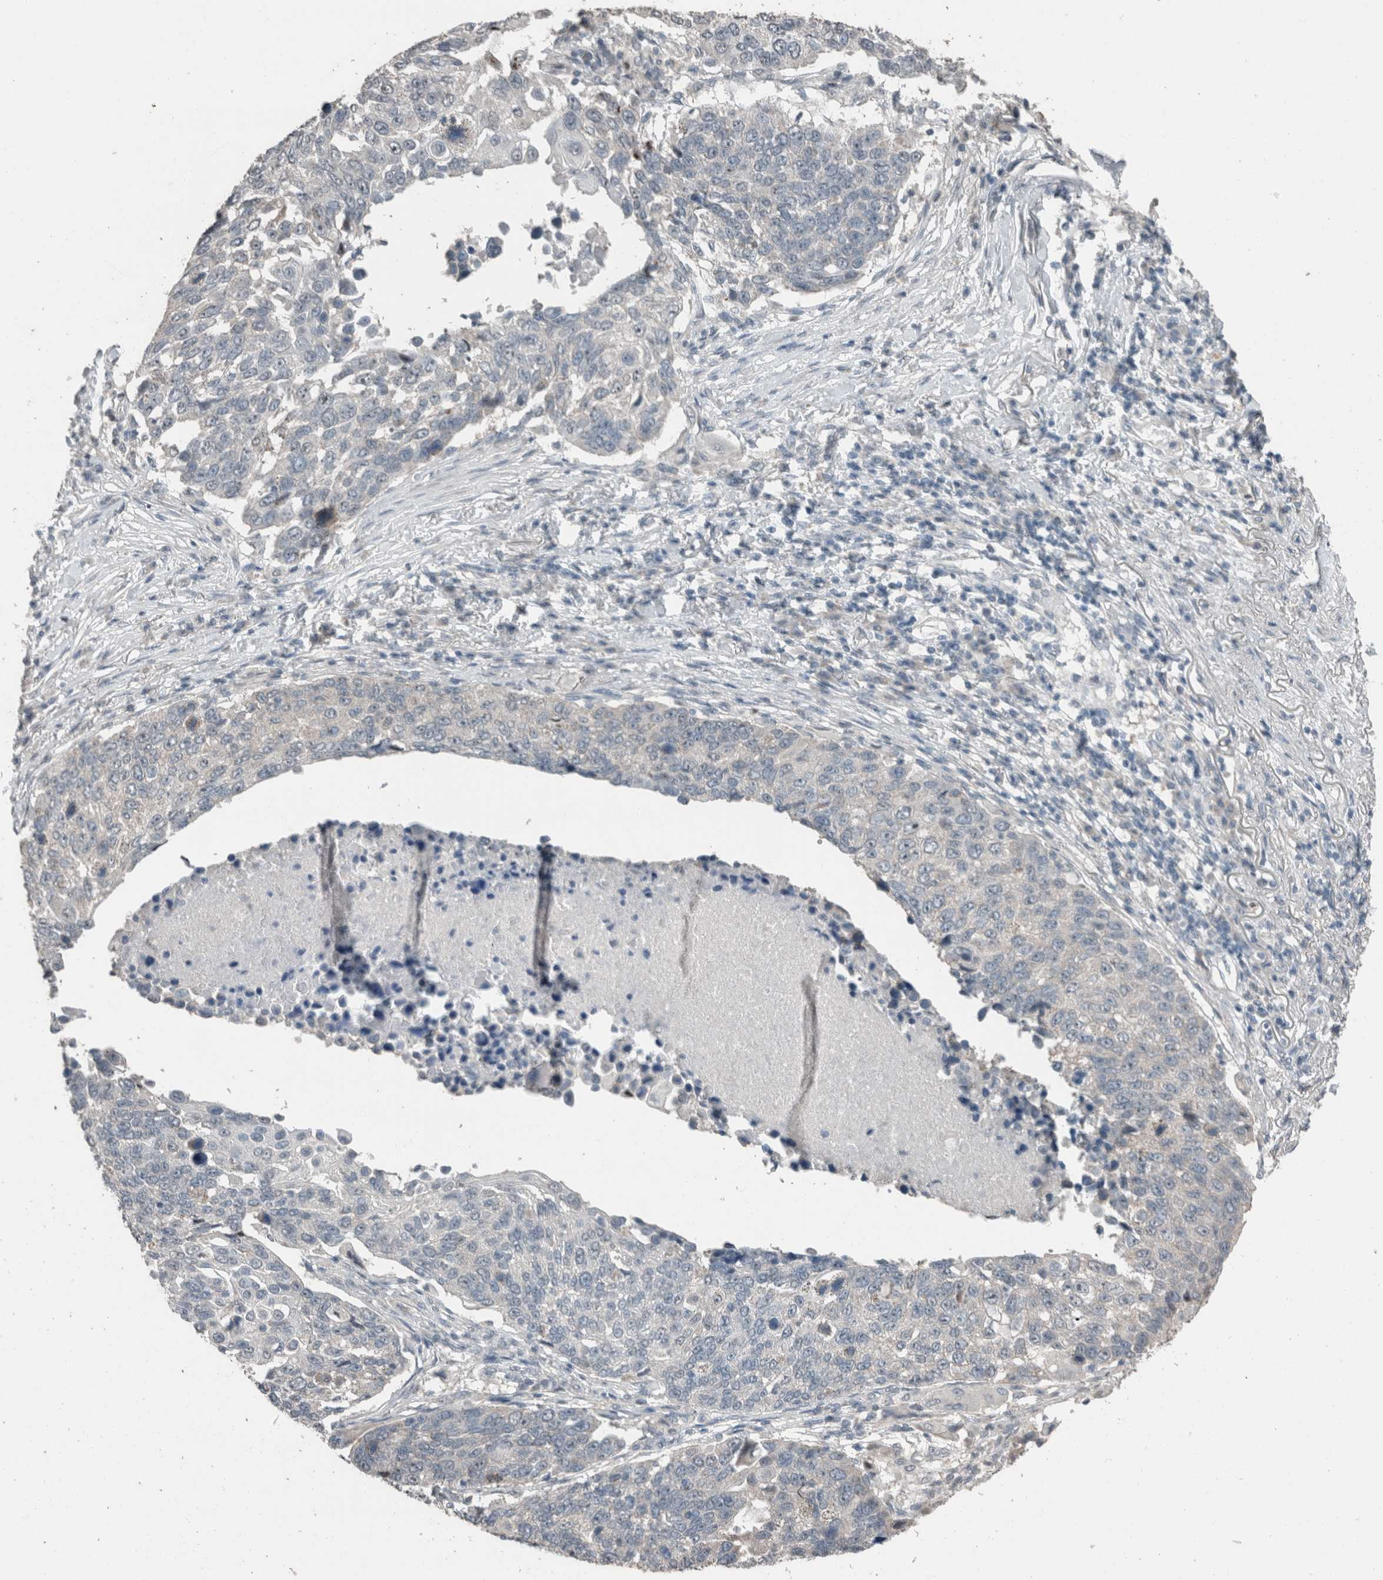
{"staining": {"intensity": "negative", "quantity": "none", "location": "none"}, "tissue": "lung cancer", "cell_type": "Tumor cells", "image_type": "cancer", "snomed": [{"axis": "morphology", "description": "Squamous cell carcinoma, NOS"}, {"axis": "topography", "description": "Lung"}], "caption": "Immunohistochemistry (IHC) photomicrograph of neoplastic tissue: human lung cancer stained with DAB (3,3'-diaminobenzidine) demonstrates no significant protein expression in tumor cells.", "gene": "ACVR2B", "patient": {"sex": "male", "age": 66}}